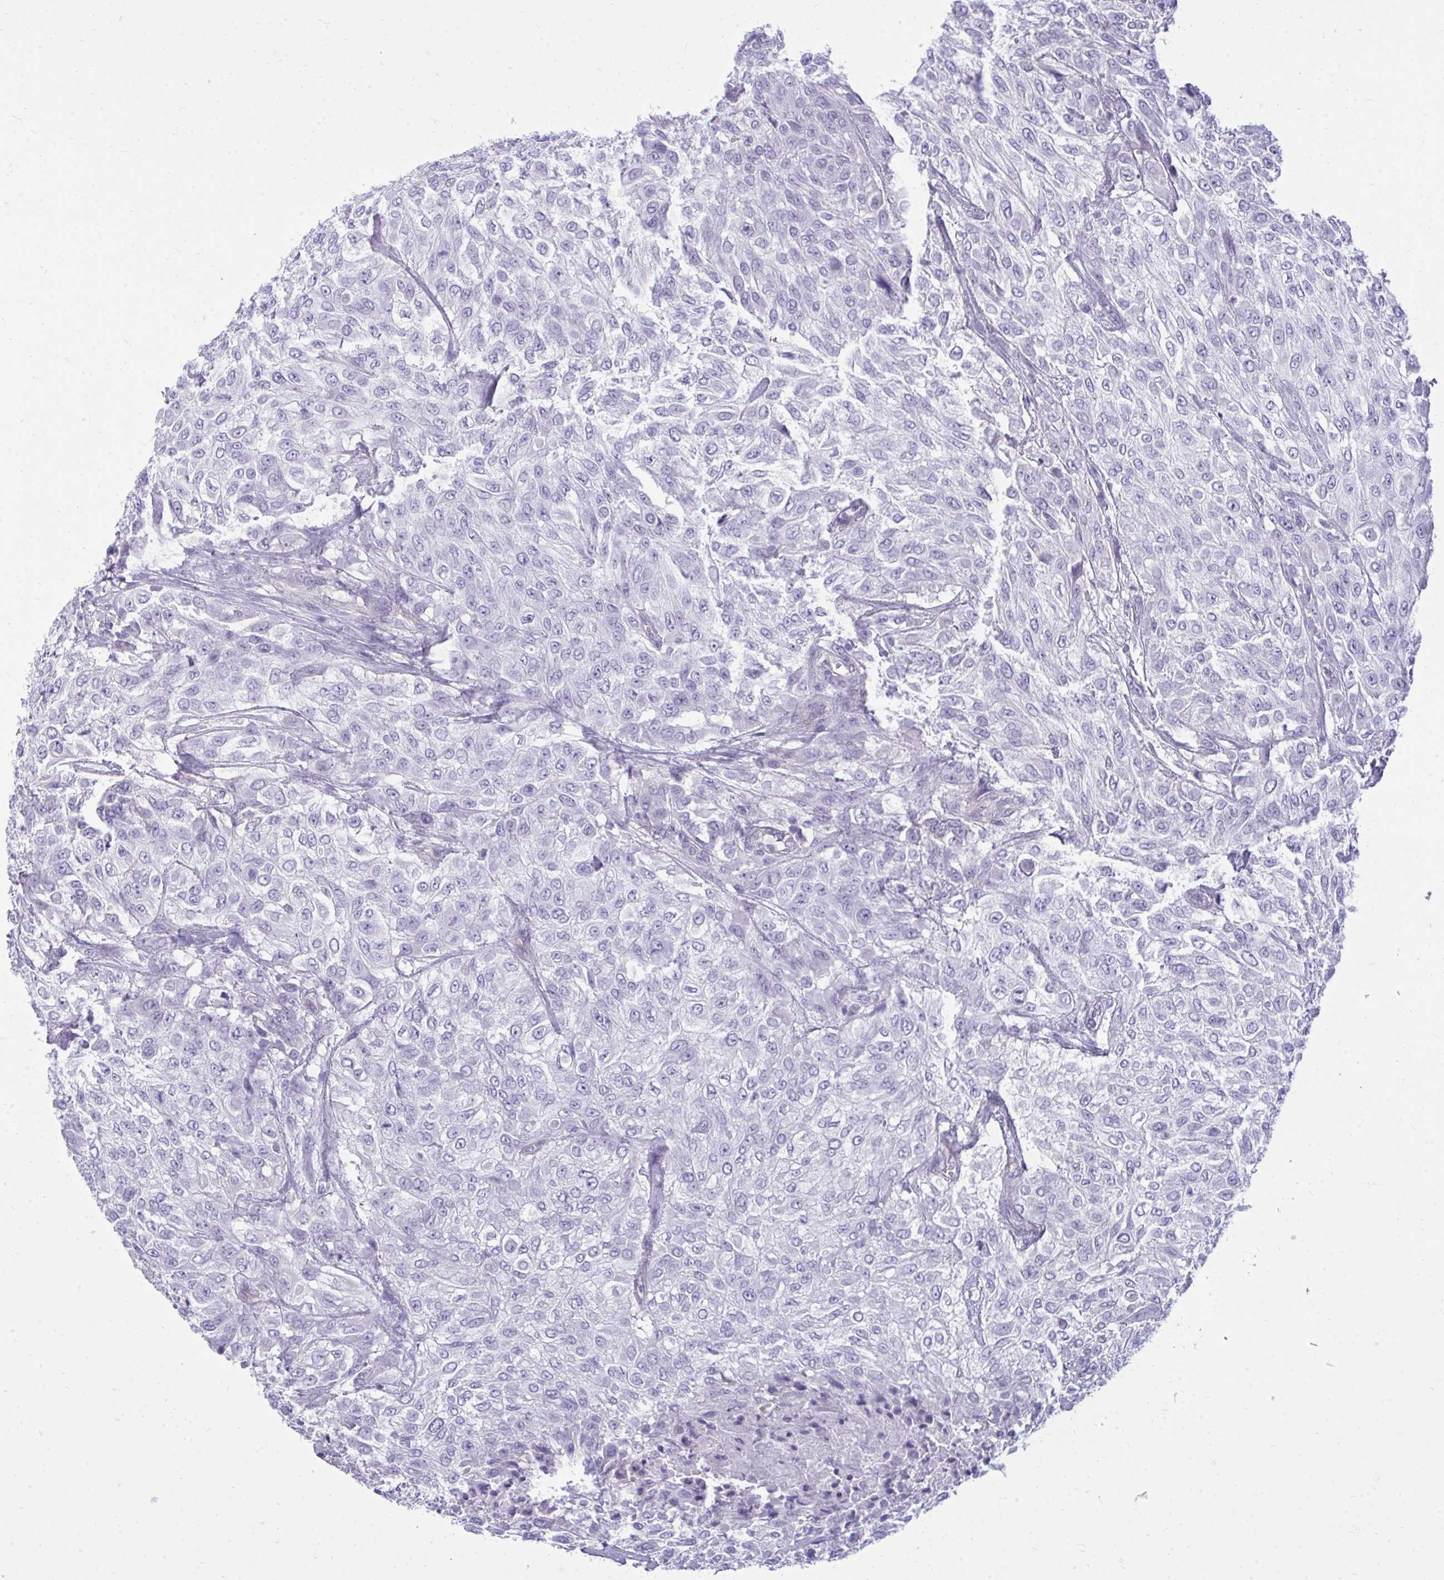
{"staining": {"intensity": "negative", "quantity": "none", "location": "none"}, "tissue": "urothelial cancer", "cell_type": "Tumor cells", "image_type": "cancer", "snomed": [{"axis": "morphology", "description": "Urothelial carcinoma, High grade"}, {"axis": "topography", "description": "Urinary bladder"}], "caption": "High power microscopy image of an immunohistochemistry (IHC) micrograph of urothelial cancer, revealing no significant expression in tumor cells.", "gene": "FABP3", "patient": {"sex": "male", "age": 57}}